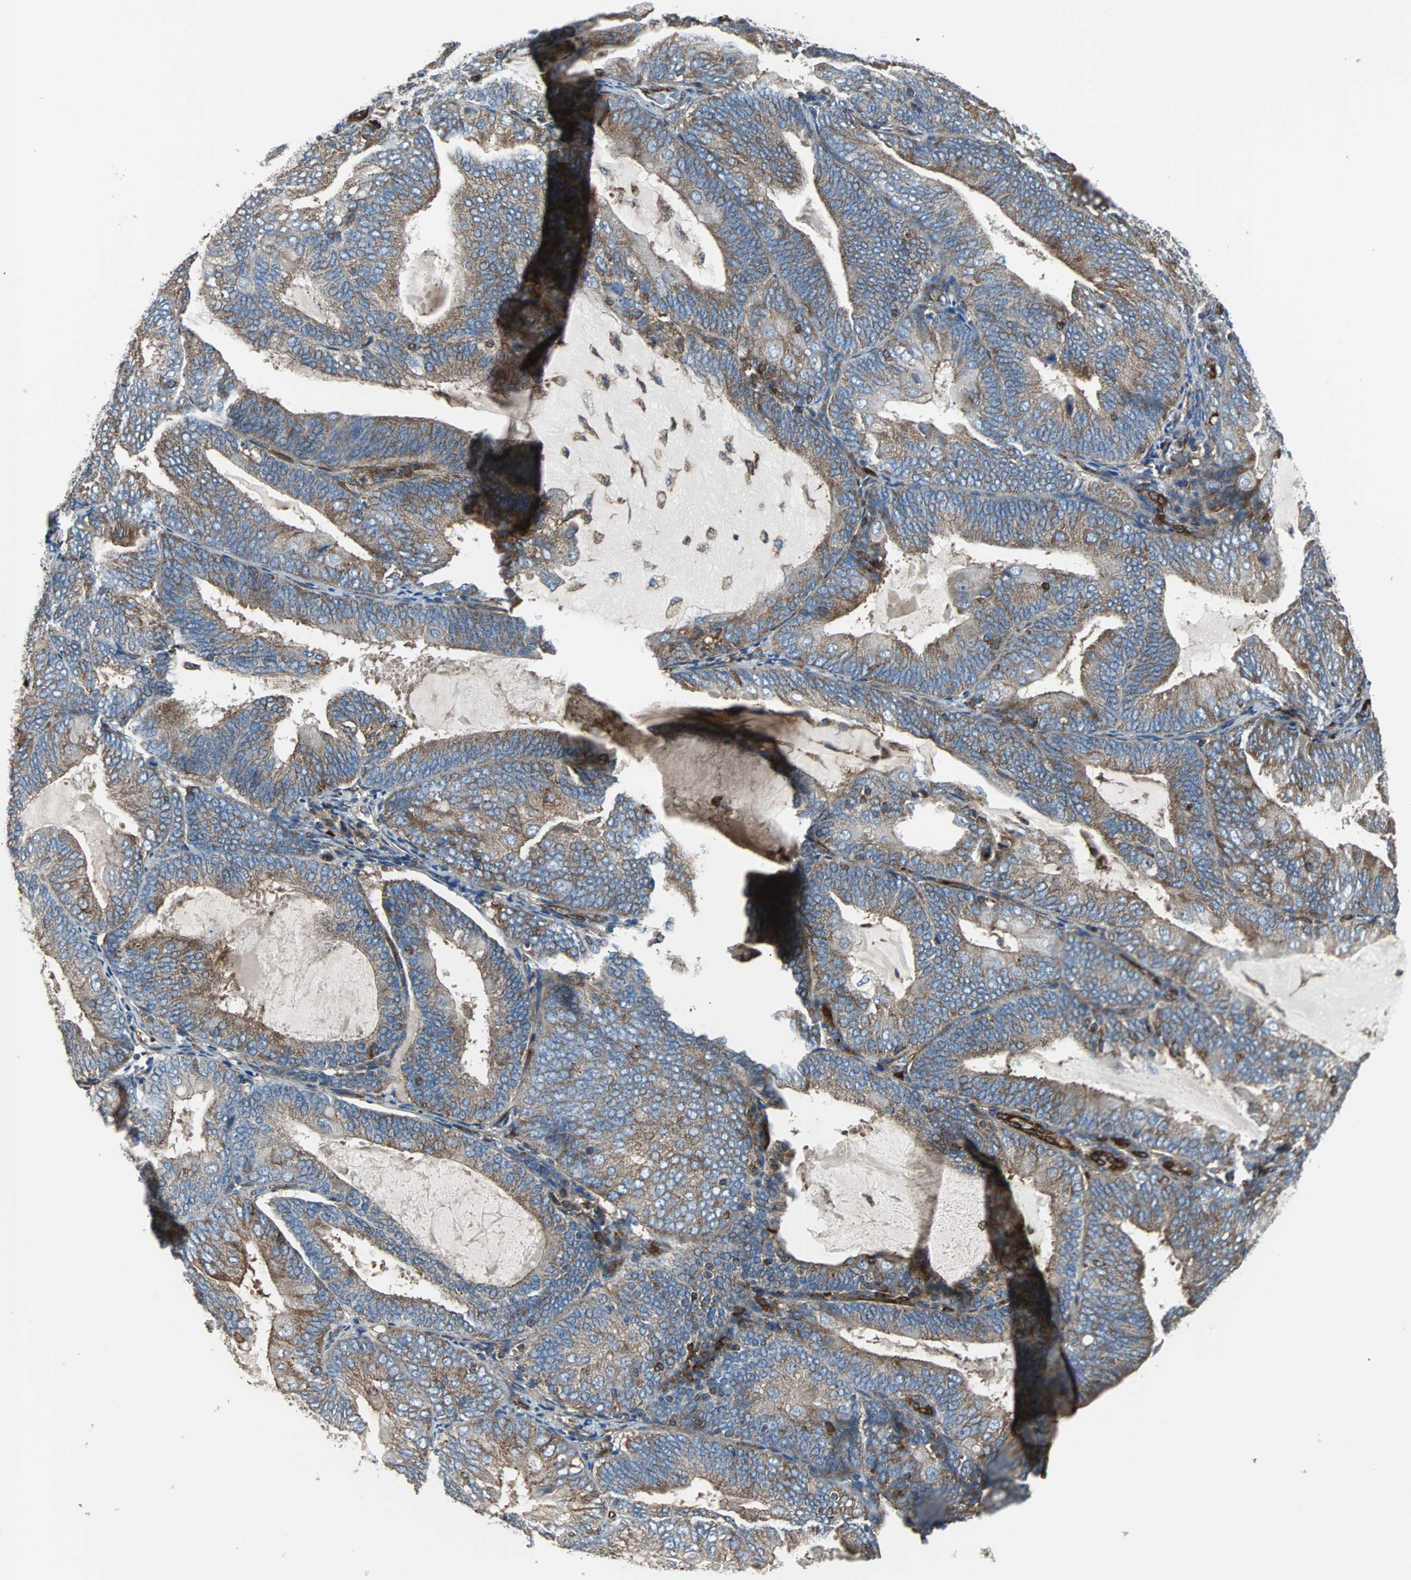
{"staining": {"intensity": "weak", "quantity": ">75%", "location": "cytoplasmic/membranous"}, "tissue": "endometrial cancer", "cell_type": "Tumor cells", "image_type": "cancer", "snomed": [{"axis": "morphology", "description": "Adenocarcinoma, NOS"}, {"axis": "topography", "description": "Endometrium"}], "caption": "The immunohistochemical stain highlights weak cytoplasmic/membranous positivity in tumor cells of endometrial cancer tissue.", "gene": "PLCG2", "patient": {"sex": "female", "age": 81}}